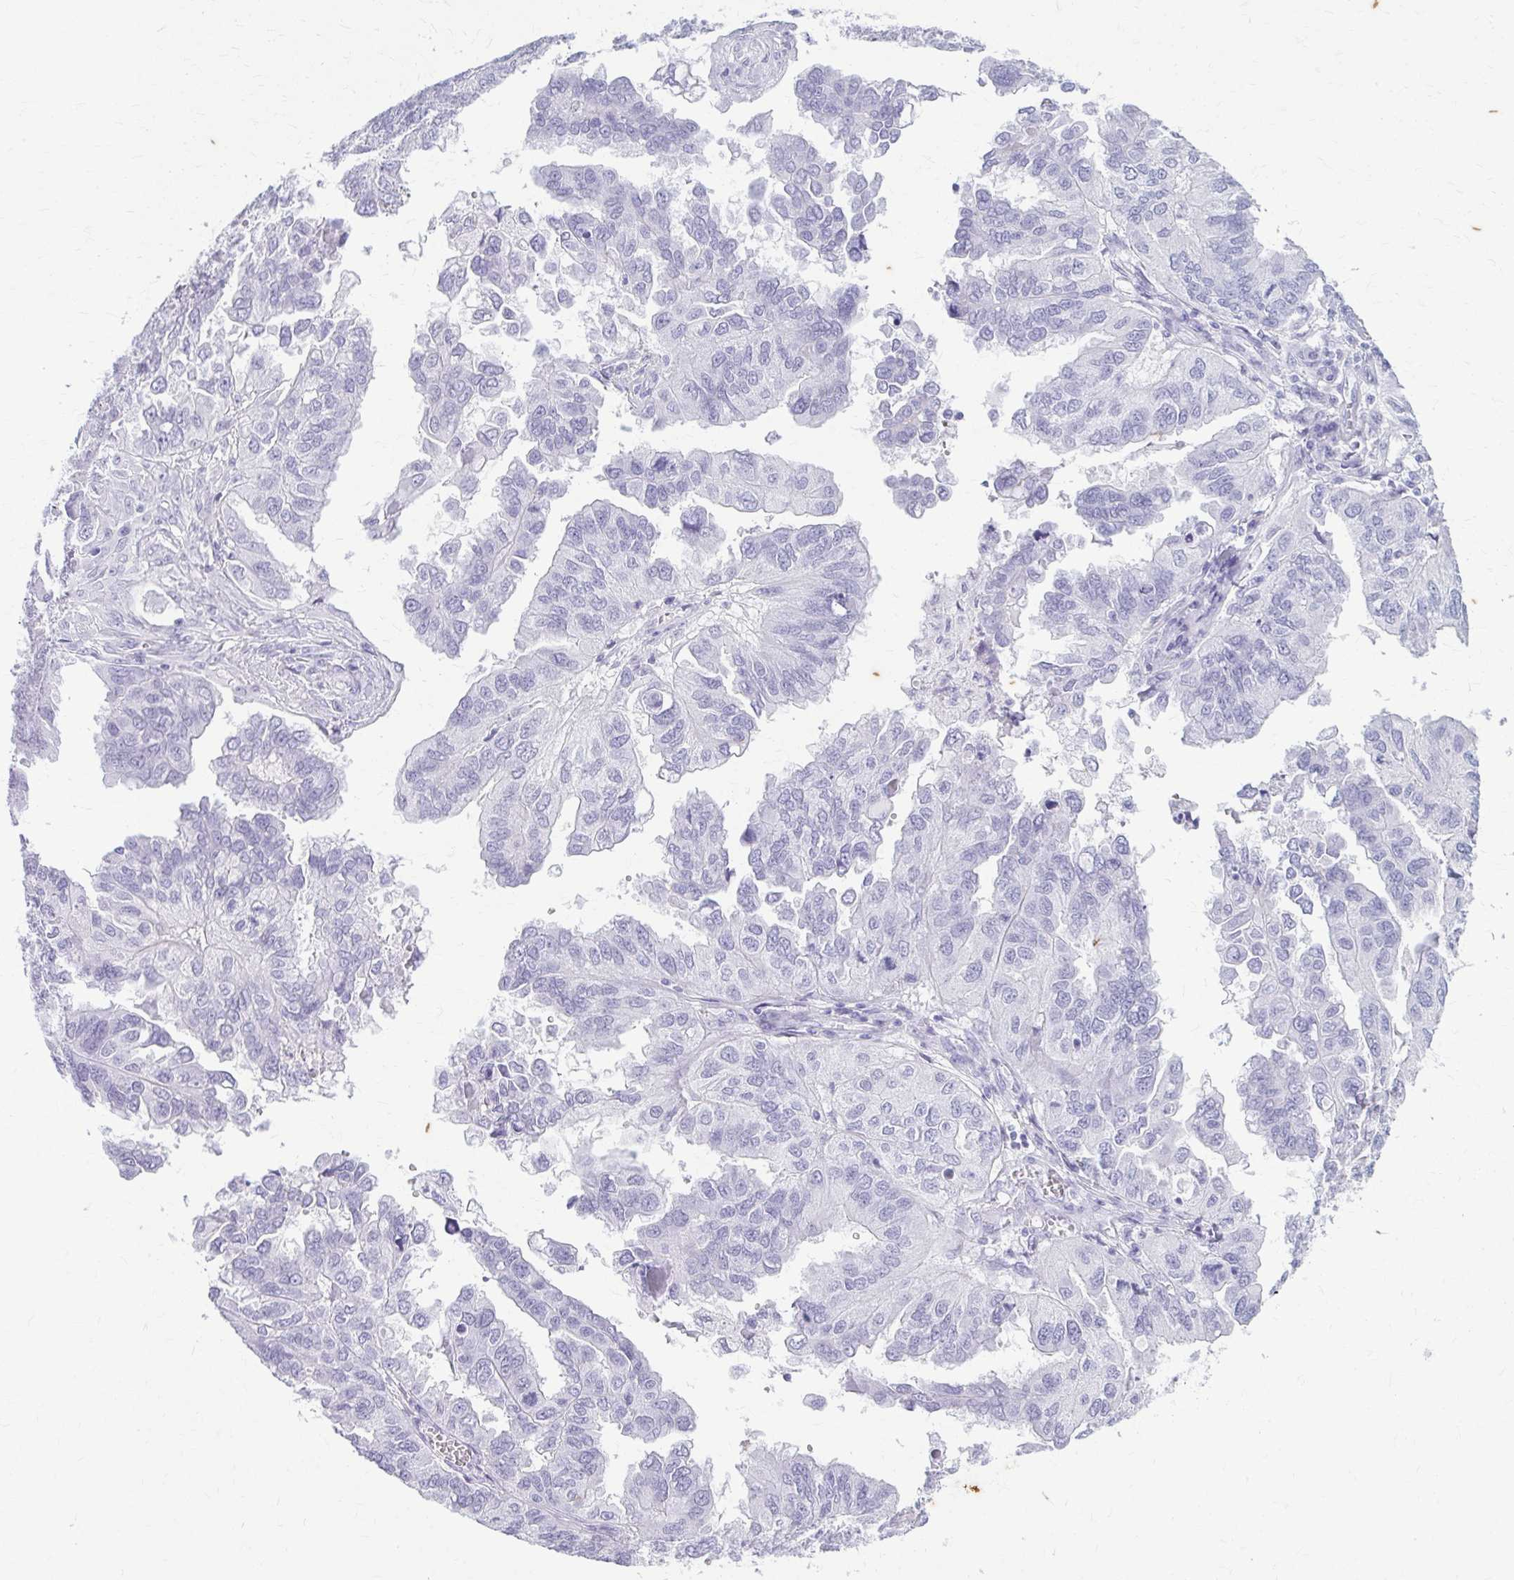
{"staining": {"intensity": "negative", "quantity": "none", "location": "none"}, "tissue": "ovarian cancer", "cell_type": "Tumor cells", "image_type": "cancer", "snomed": [{"axis": "morphology", "description": "Cystadenocarcinoma, serous, NOS"}, {"axis": "topography", "description": "Ovary"}], "caption": "Tumor cells show no significant expression in serous cystadenocarcinoma (ovarian).", "gene": "KRT5", "patient": {"sex": "female", "age": 79}}